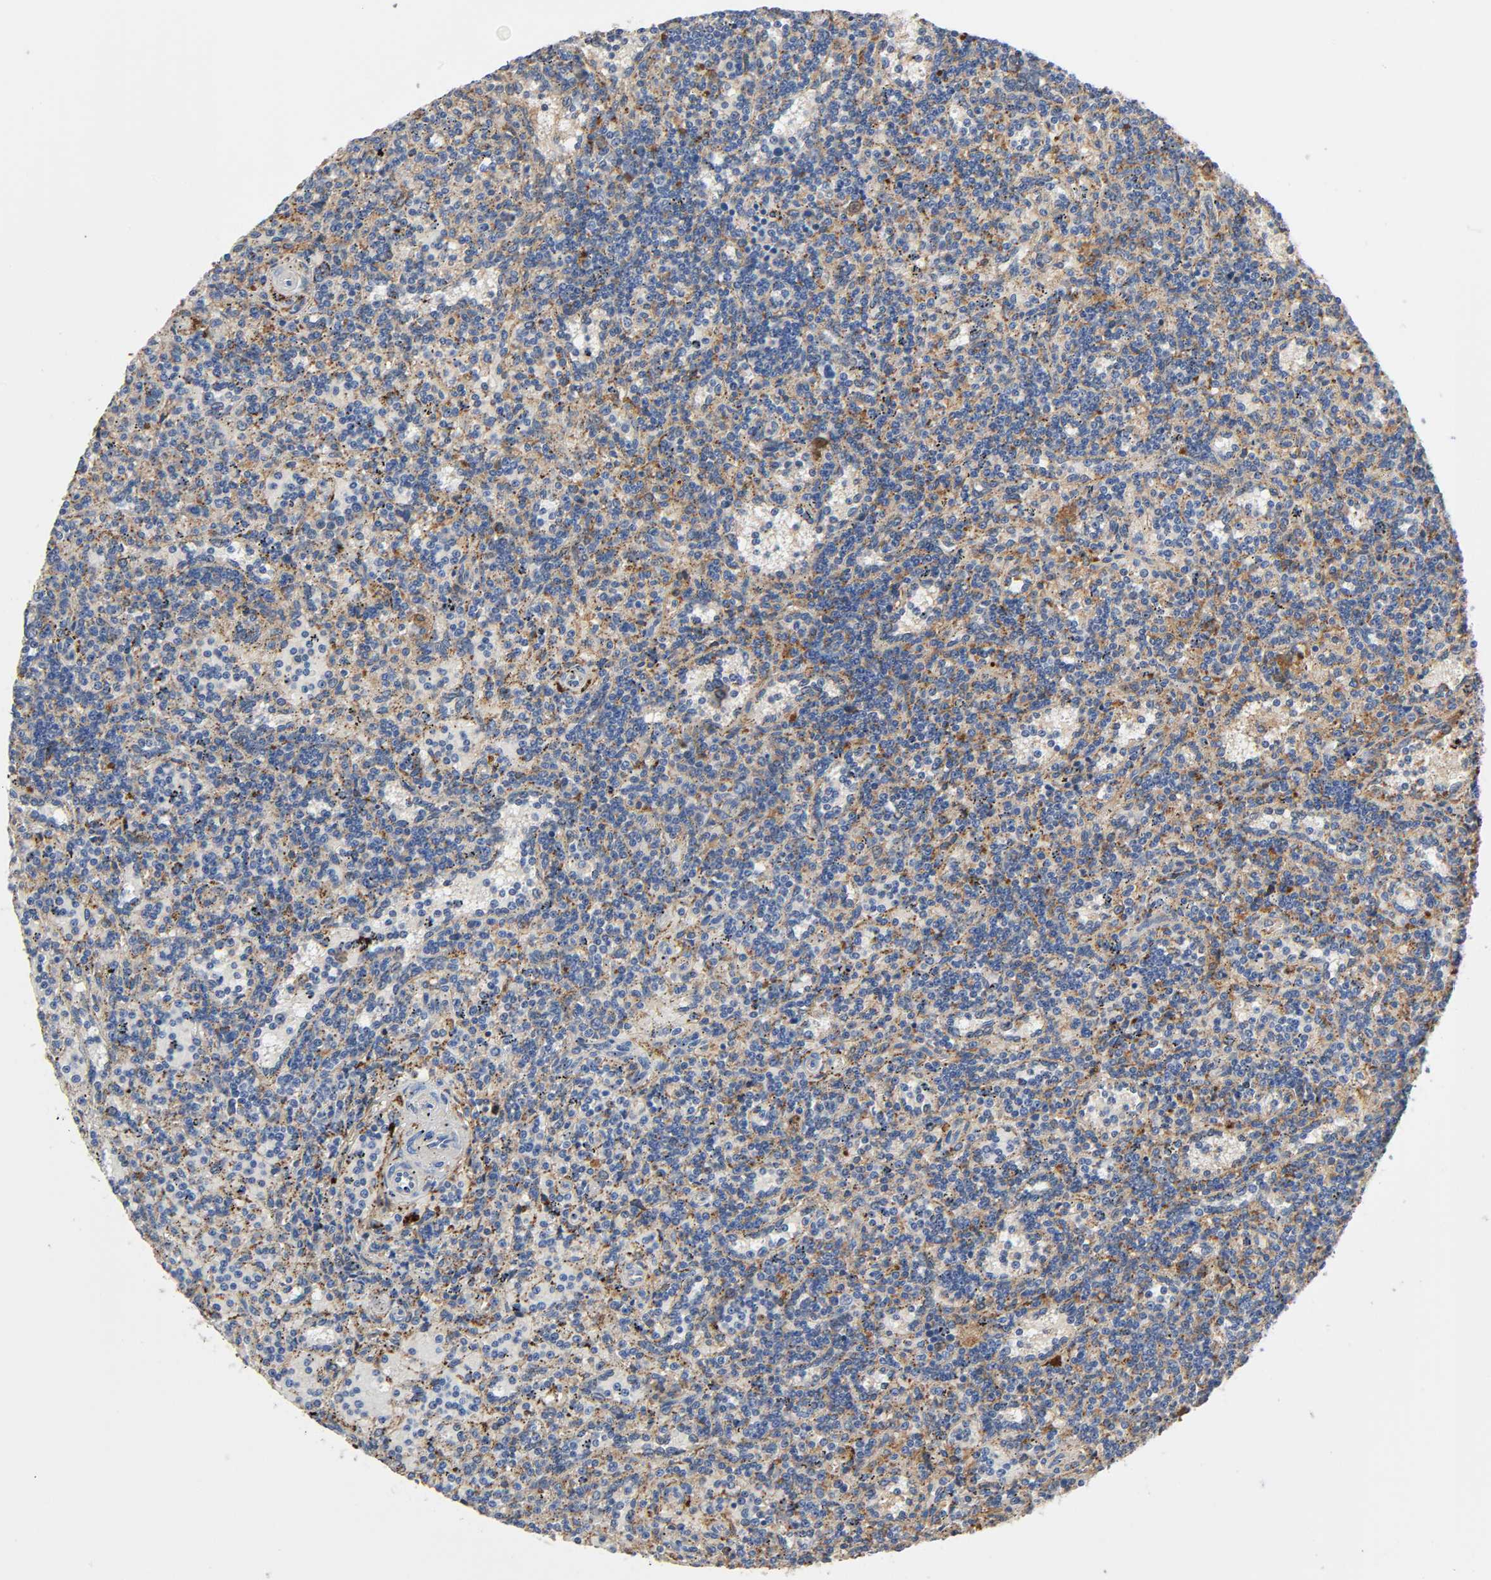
{"staining": {"intensity": "weak", "quantity": "25%-75%", "location": "cytoplasmic/membranous"}, "tissue": "lymphoma", "cell_type": "Tumor cells", "image_type": "cancer", "snomed": [{"axis": "morphology", "description": "Malignant lymphoma, non-Hodgkin's type, Low grade"}, {"axis": "topography", "description": "Spleen"}], "caption": "Protein analysis of lymphoma tissue reveals weak cytoplasmic/membranous expression in about 25%-75% of tumor cells.", "gene": "C3", "patient": {"sex": "male", "age": 73}}